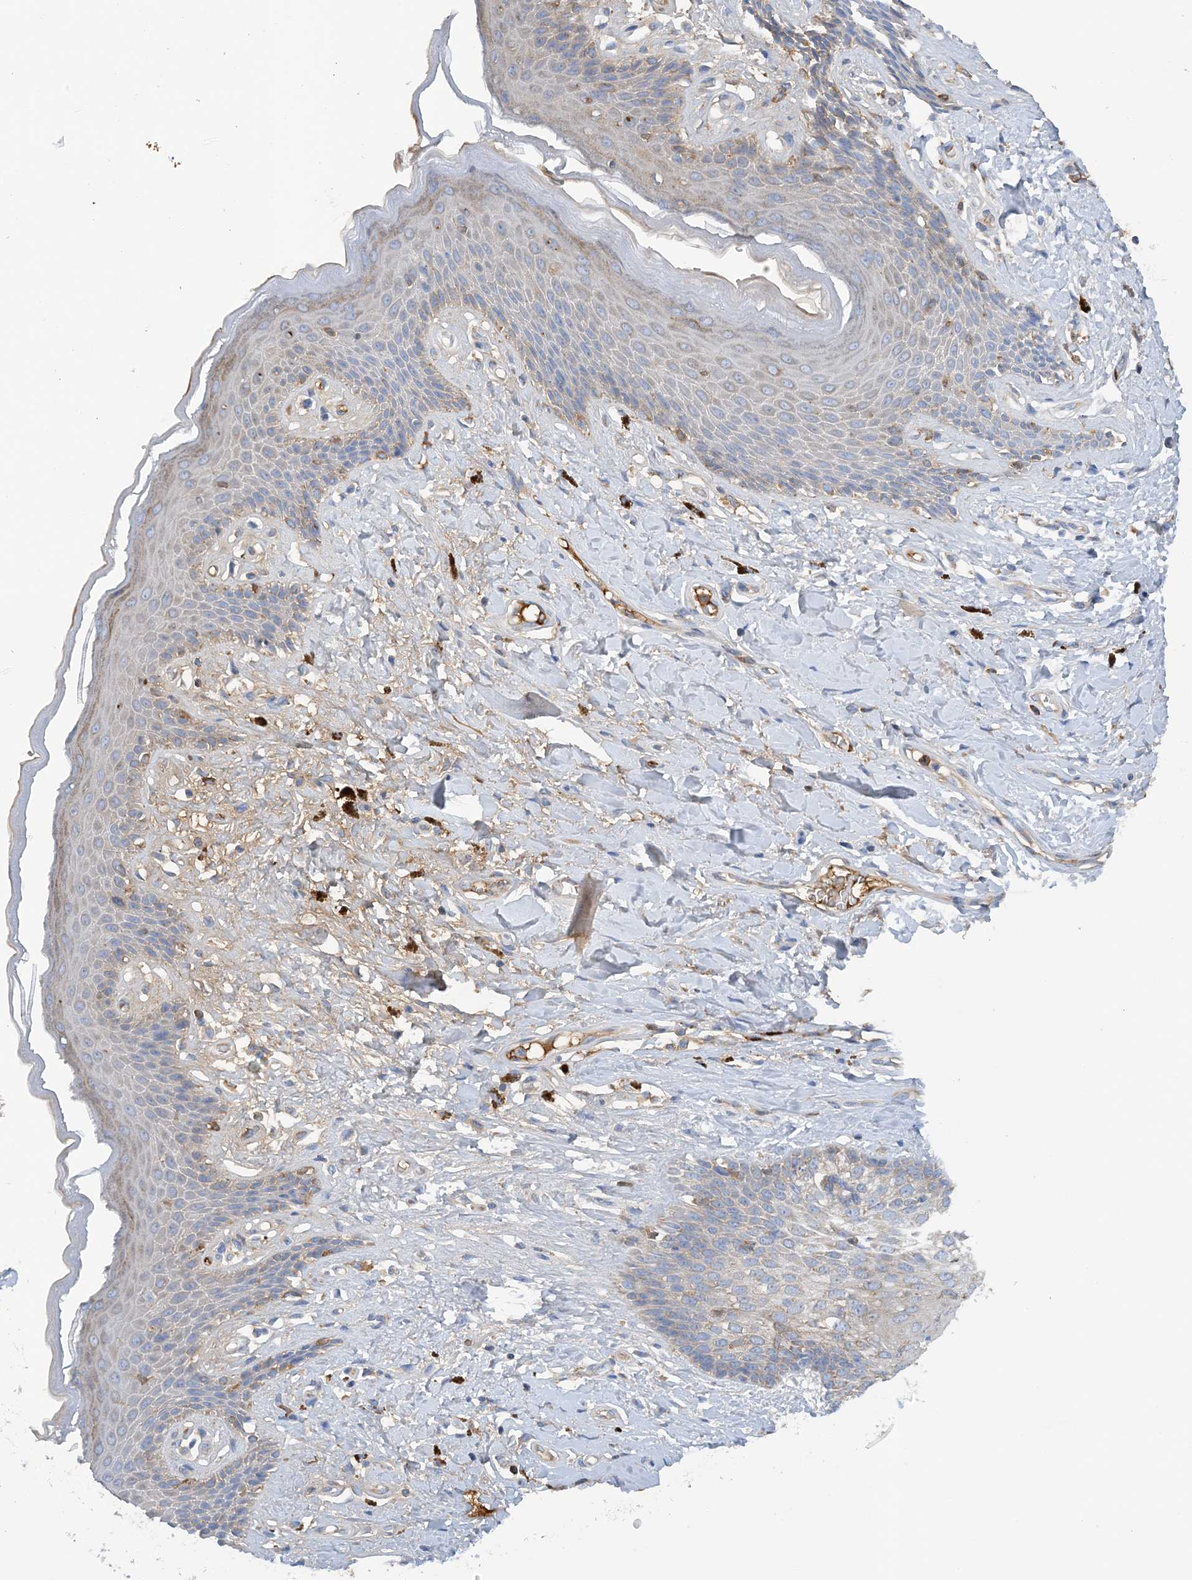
{"staining": {"intensity": "weak", "quantity": "25%-75%", "location": "cytoplasmic/membranous"}, "tissue": "skin", "cell_type": "Epidermal cells", "image_type": "normal", "snomed": [{"axis": "morphology", "description": "Normal tissue, NOS"}, {"axis": "topography", "description": "Anal"}], "caption": "Immunohistochemistry (IHC) staining of benign skin, which shows low levels of weak cytoplasmic/membranous positivity in approximately 25%-75% of epidermal cells indicating weak cytoplasmic/membranous protein staining. The staining was performed using DAB (3,3'-diaminobenzidine) (brown) for protein detection and nuclei were counterstained in hematoxylin (blue).", "gene": "SLC5A11", "patient": {"sex": "female", "age": 78}}